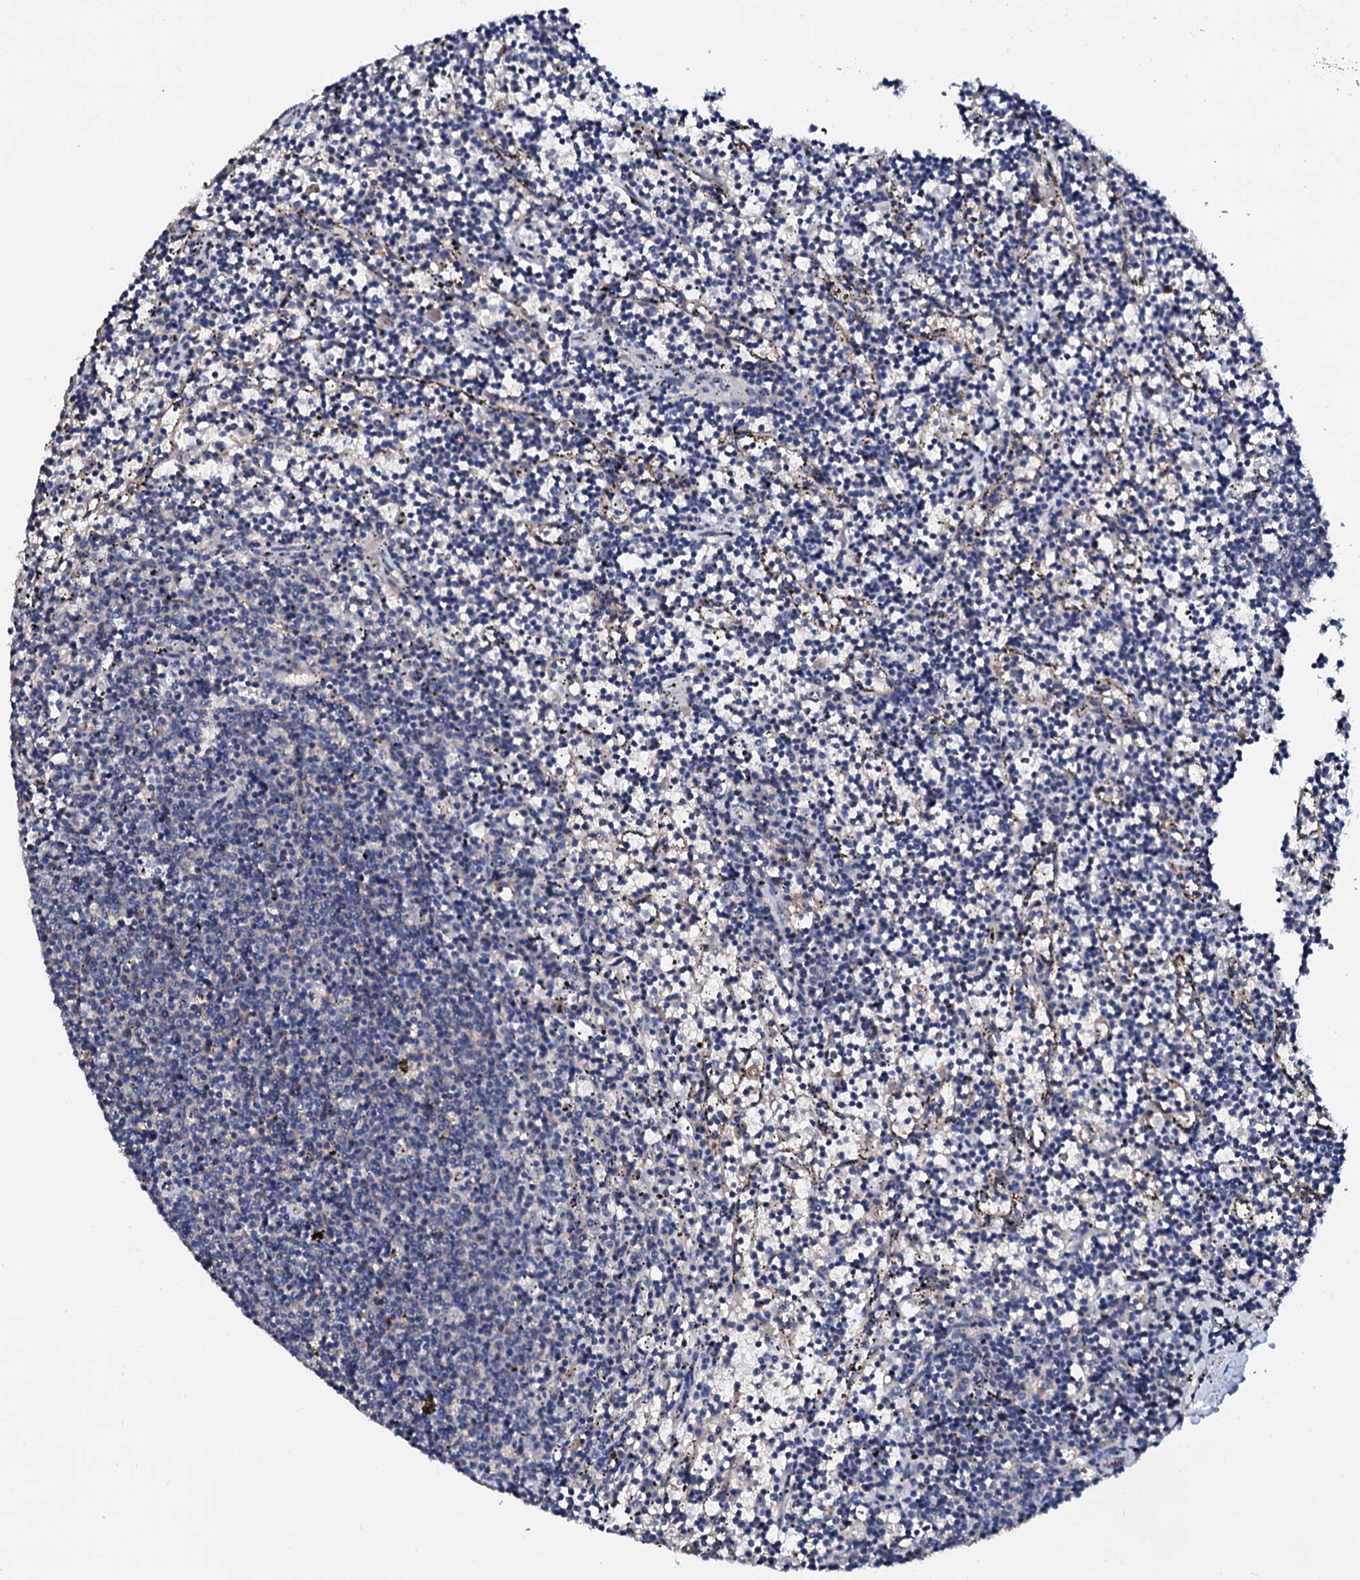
{"staining": {"intensity": "negative", "quantity": "none", "location": "none"}, "tissue": "lymphoma", "cell_type": "Tumor cells", "image_type": "cancer", "snomed": [{"axis": "morphology", "description": "Malignant lymphoma, non-Hodgkin's type, Low grade"}, {"axis": "topography", "description": "Spleen"}], "caption": "DAB immunohistochemical staining of lymphoma exhibits no significant expression in tumor cells.", "gene": "CSKMT", "patient": {"sex": "female", "age": 50}}